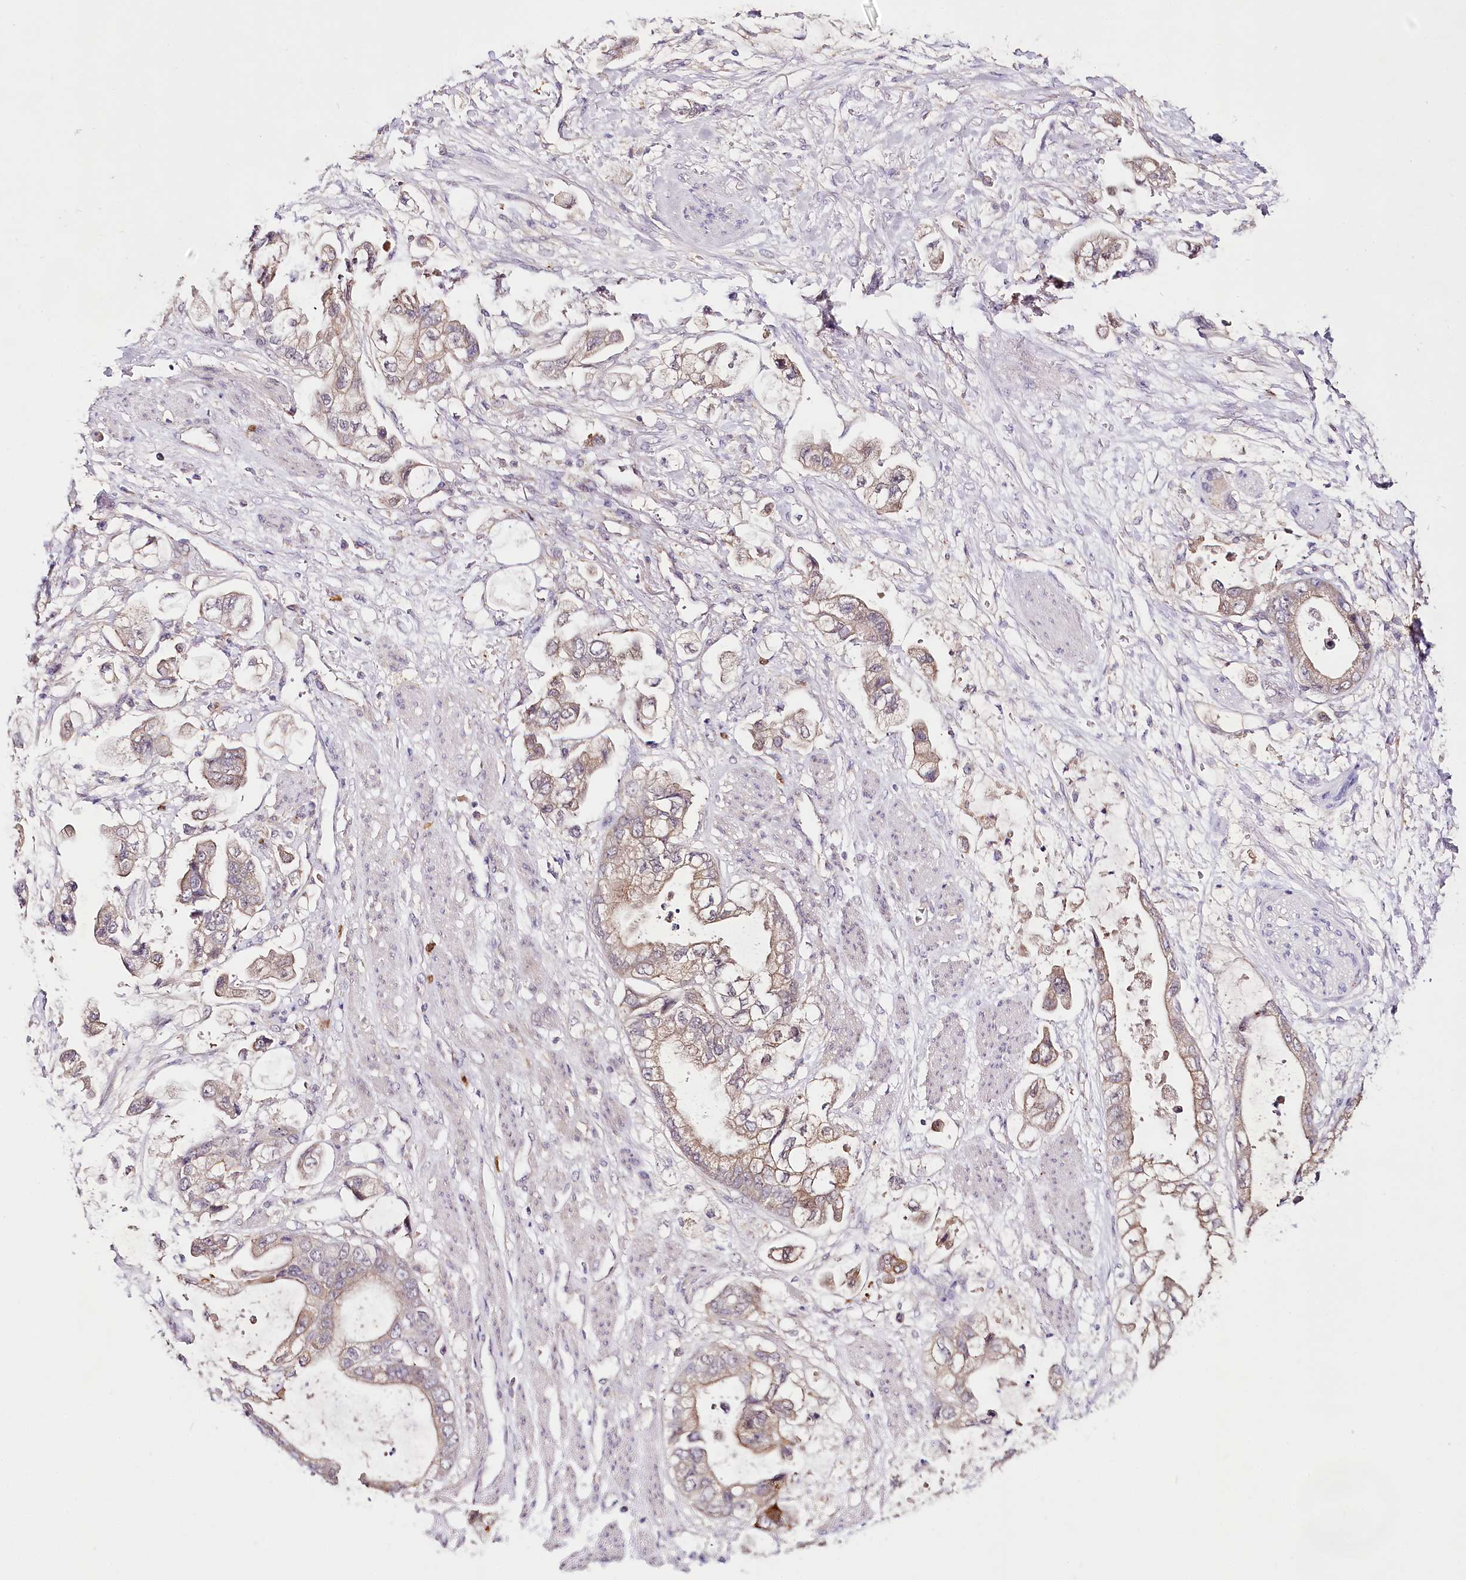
{"staining": {"intensity": "weak", "quantity": "25%-75%", "location": "cytoplasmic/membranous"}, "tissue": "stomach cancer", "cell_type": "Tumor cells", "image_type": "cancer", "snomed": [{"axis": "morphology", "description": "Adenocarcinoma, NOS"}, {"axis": "topography", "description": "Stomach"}], "caption": "Protein analysis of adenocarcinoma (stomach) tissue displays weak cytoplasmic/membranous positivity in about 25%-75% of tumor cells.", "gene": "VWA5A", "patient": {"sex": "male", "age": 62}}